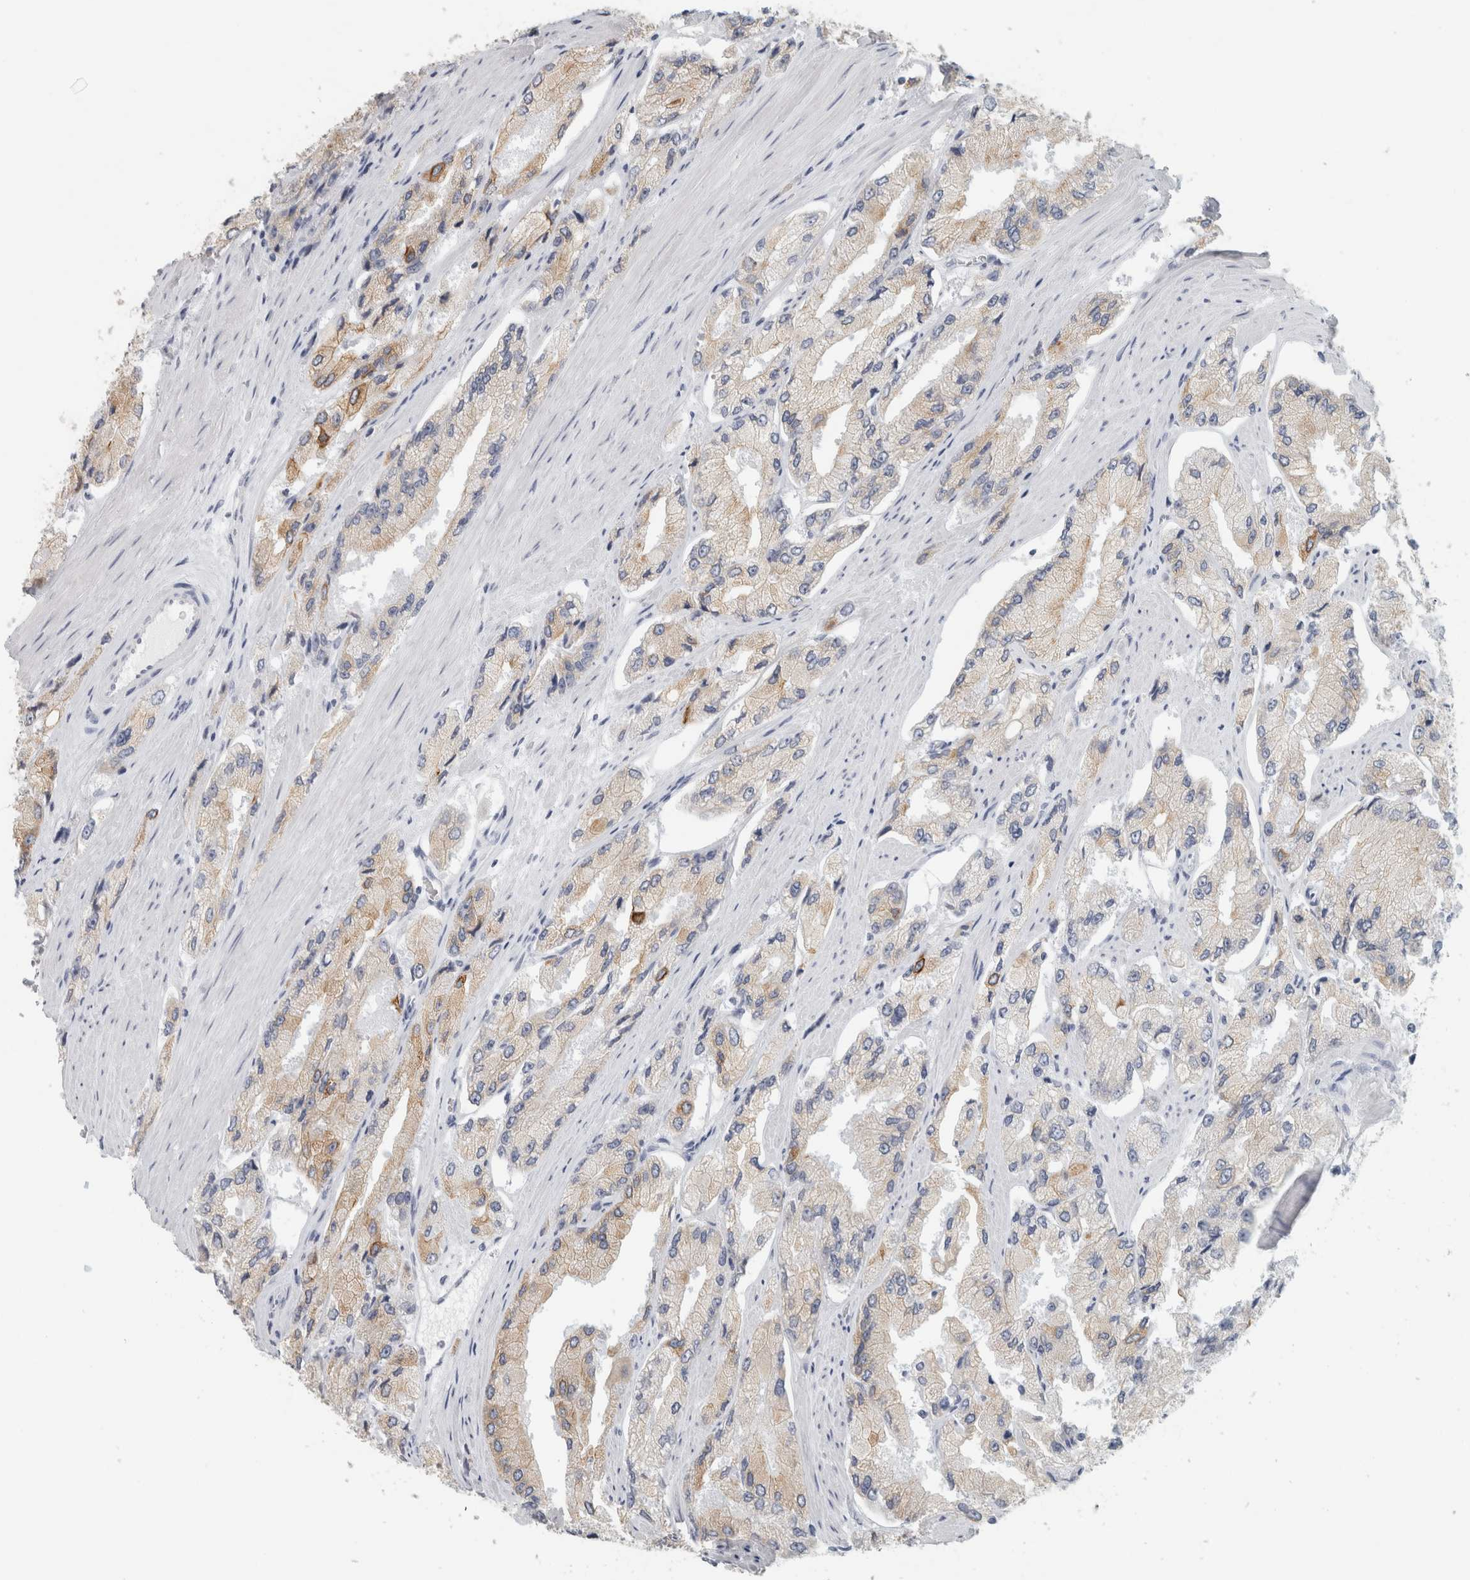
{"staining": {"intensity": "weak", "quantity": ">75%", "location": "cytoplasmic/membranous"}, "tissue": "prostate cancer", "cell_type": "Tumor cells", "image_type": "cancer", "snomed": [{"axis": "morphology", "description": "Adenocarcinoma, High grade"}, {"axis": "topography", "description": "Prostate"}], "caption": "Prostate high-grade adenocarcinoma stained with a brown dye exhibits weak cytoplasmic/membranous positive expression in approximately >75% of tumor cells.", "gene": "SLC28A3", "patient": {"sex": "male", "age": 58}}